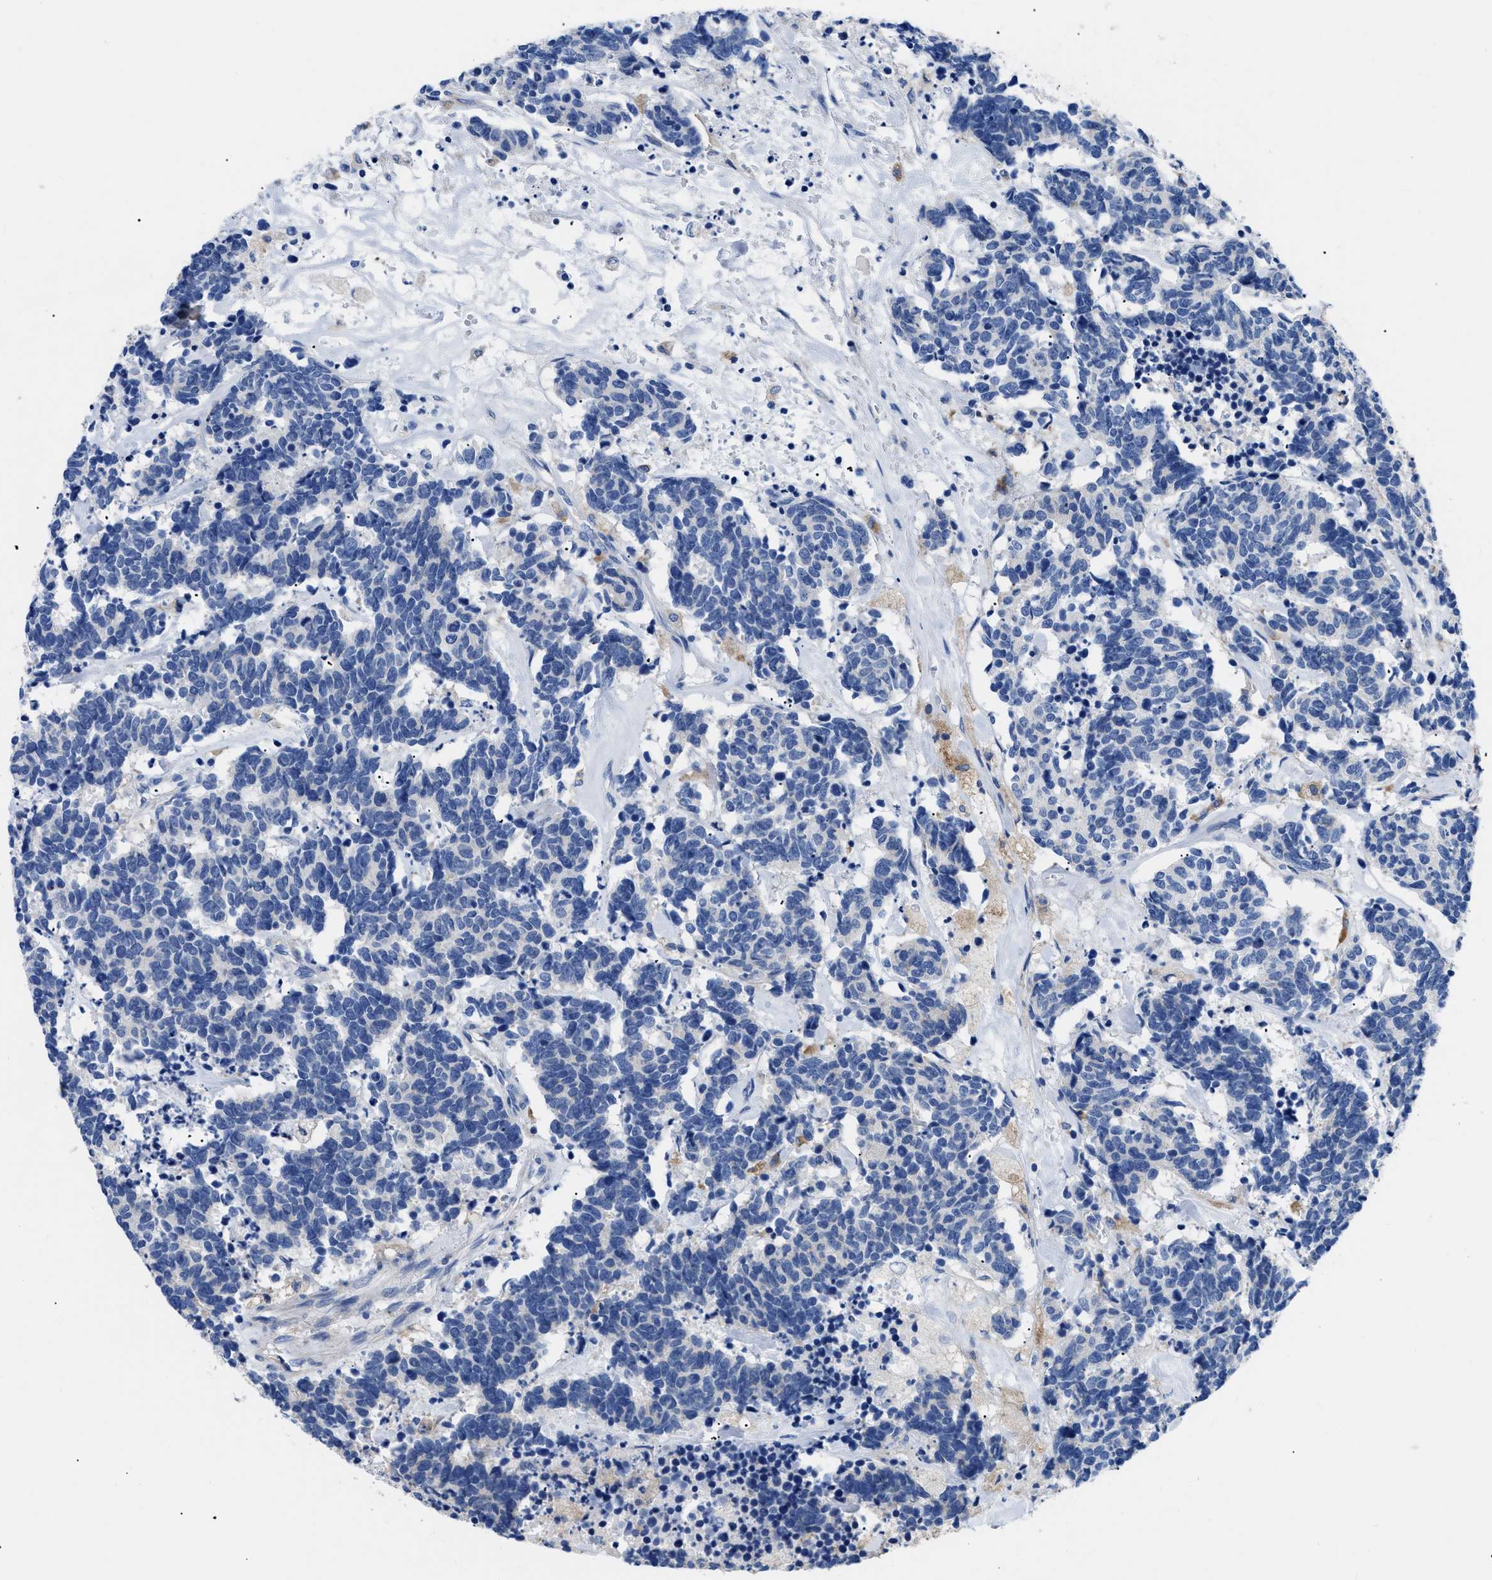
{"staining": {"intensity": "negative", "quantity": "none", "location": "none"}, "tissue": "carcinoid", "cell_type": "Tumor cells", "image_type": "cancer", "snomed": [{"axis": "morphology", "description": "Carcinoma, NOS"}, {"axis": "morphology", "description": "Carcinoid, malignant, NOS"}, {"axis": "topography", "description": "Urinary bladder"}], "caption": "IHC of human carcinoid reveals no positivity in tumor cells.", "gene": "HLA-DPA1", "patient": {"sex": "male", "age": 57}}